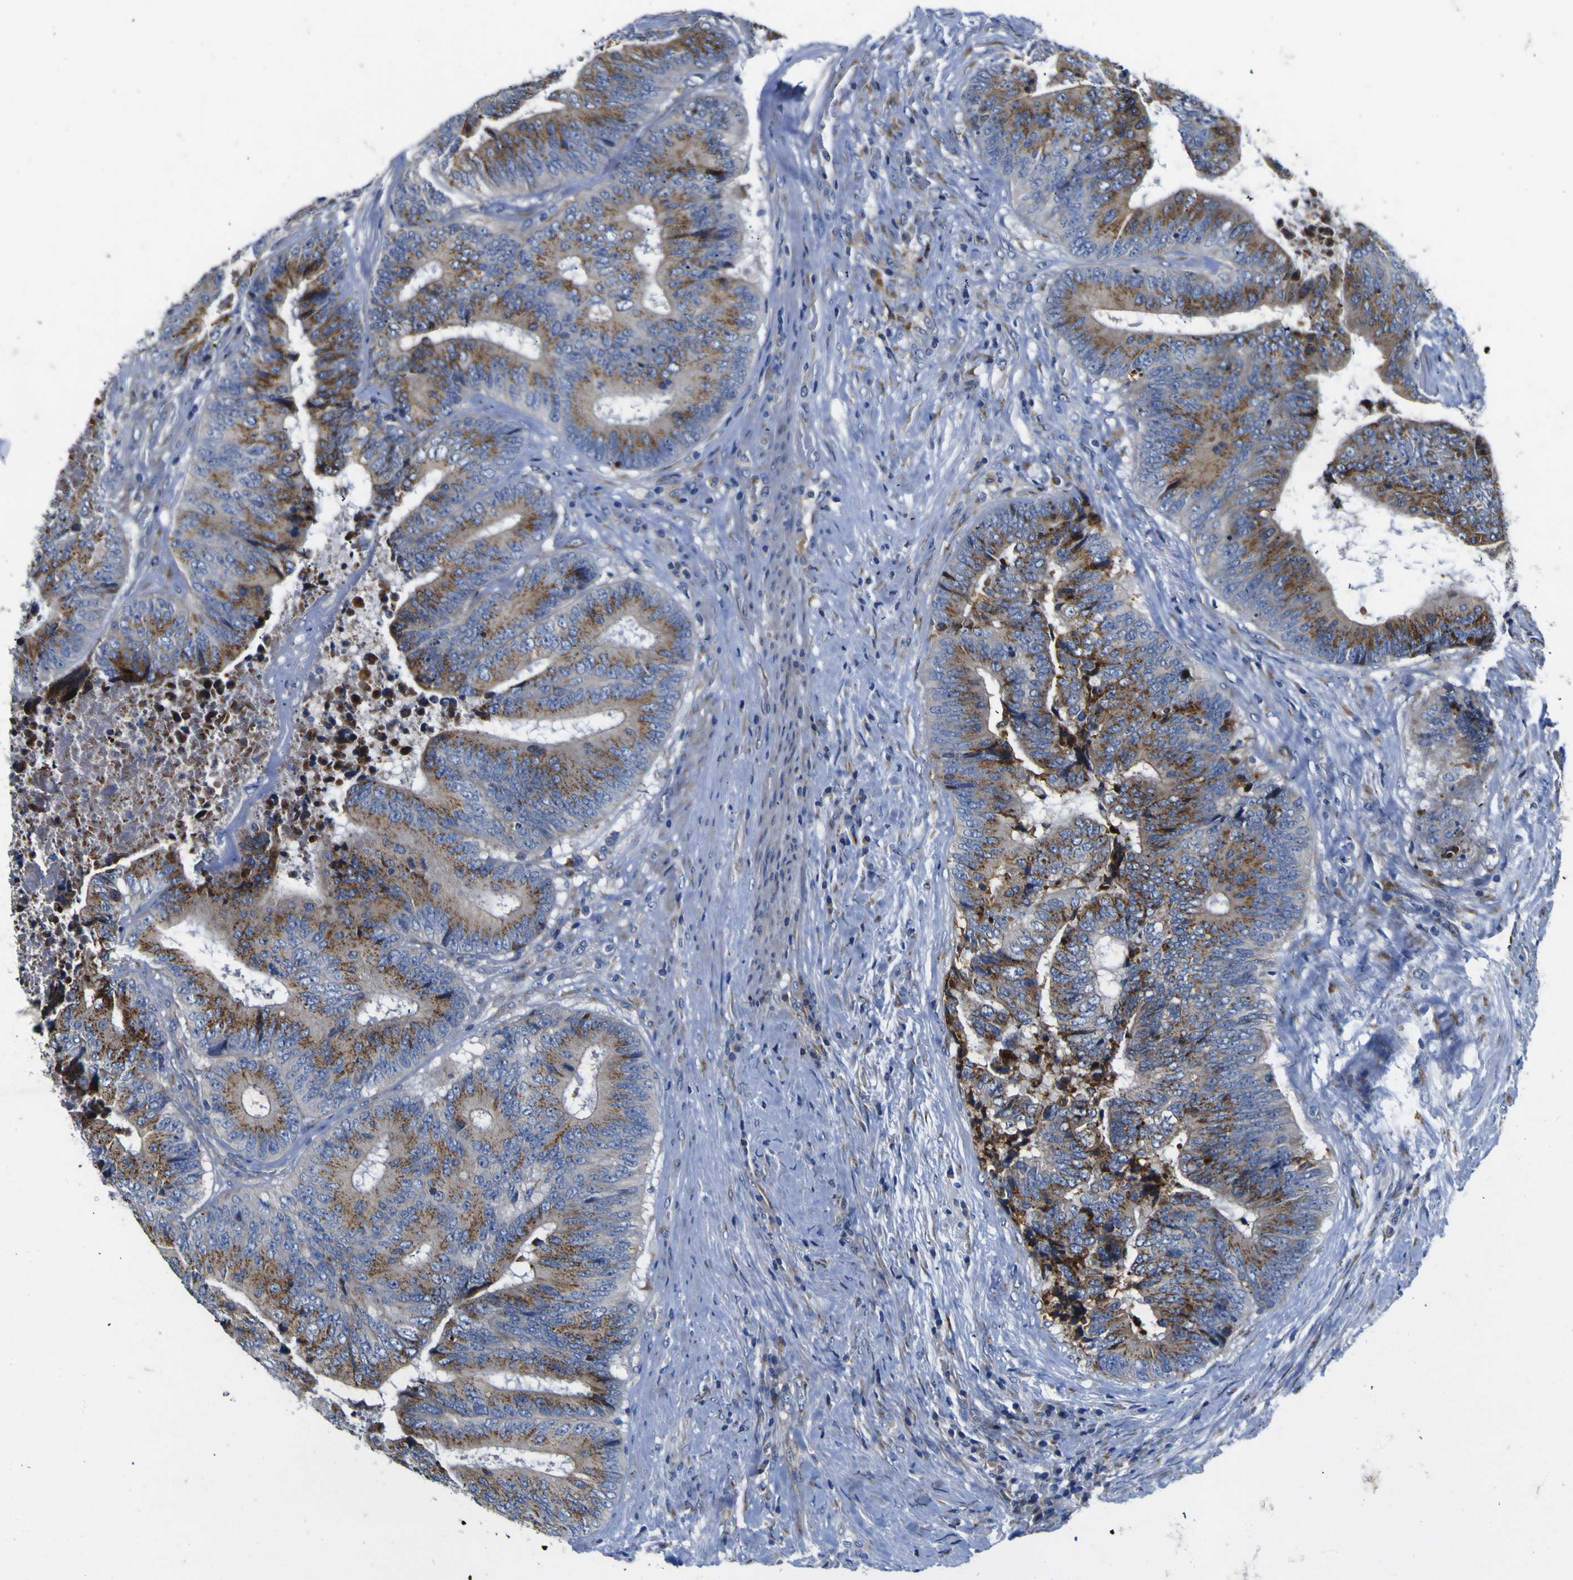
{"staining": {"intensity": "moderate", "quantity": ">75%", "location": "cytoplasmic/membranous"}, "tissue": "colorectal cancer", "cell_type": "Tumor cells", "image_type": "cancer", "snomed": [{"axis": "morphology", "description": "Adenocarcinoma, NOS"}, {"axis": "topography", "description": "Rectum"}], "caption": "Tumor cells show moderate cytoplasmic/membranous staining in approximately >75% of cells in colorectal cancer (adenocarcinoma).", "gene": "COA1", "patient": {"sex": "male", "age": 72}}